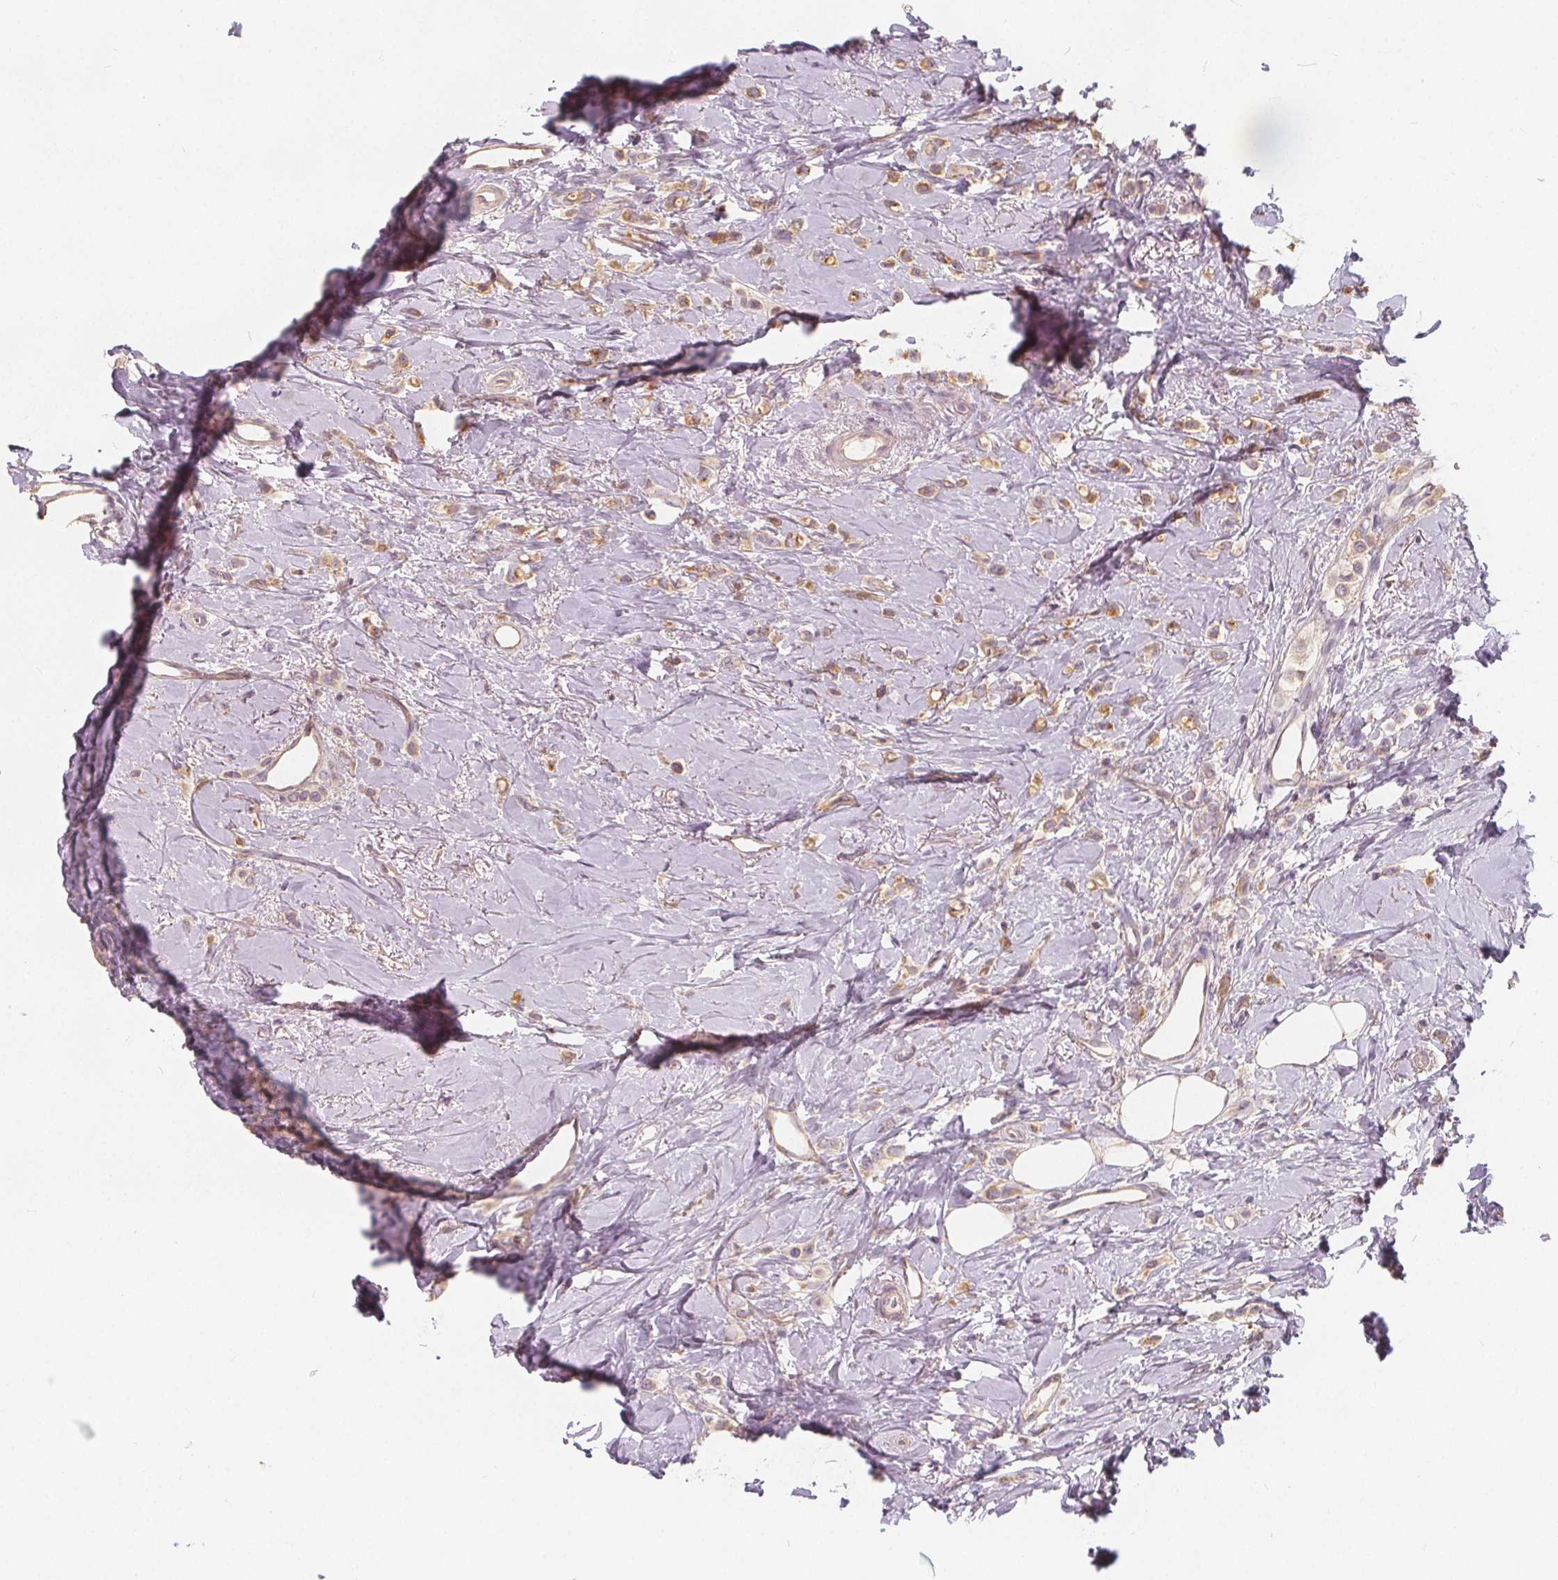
{"staining": {"intensity": "negative", "quantity": "none", "location": "none"}, "tissue": "breast cancer", "cell_type": "Tumor cells", "image_type": "cancer", "snomed": [{"axis": "morphology", "description": "Lobular carcinoma"}, {"axis": "topography", "description": "Breast"}], "caption": "Immunohistochemical staining of breast cancer (lobular carcinoma) shows no significant expression in tumor cells. (DAB (3,3'-diaminobenzidine) IHC with hematoxylin counter stain).", "gene": "DRC3", "patient": {"sex": "female", "age": 66}}